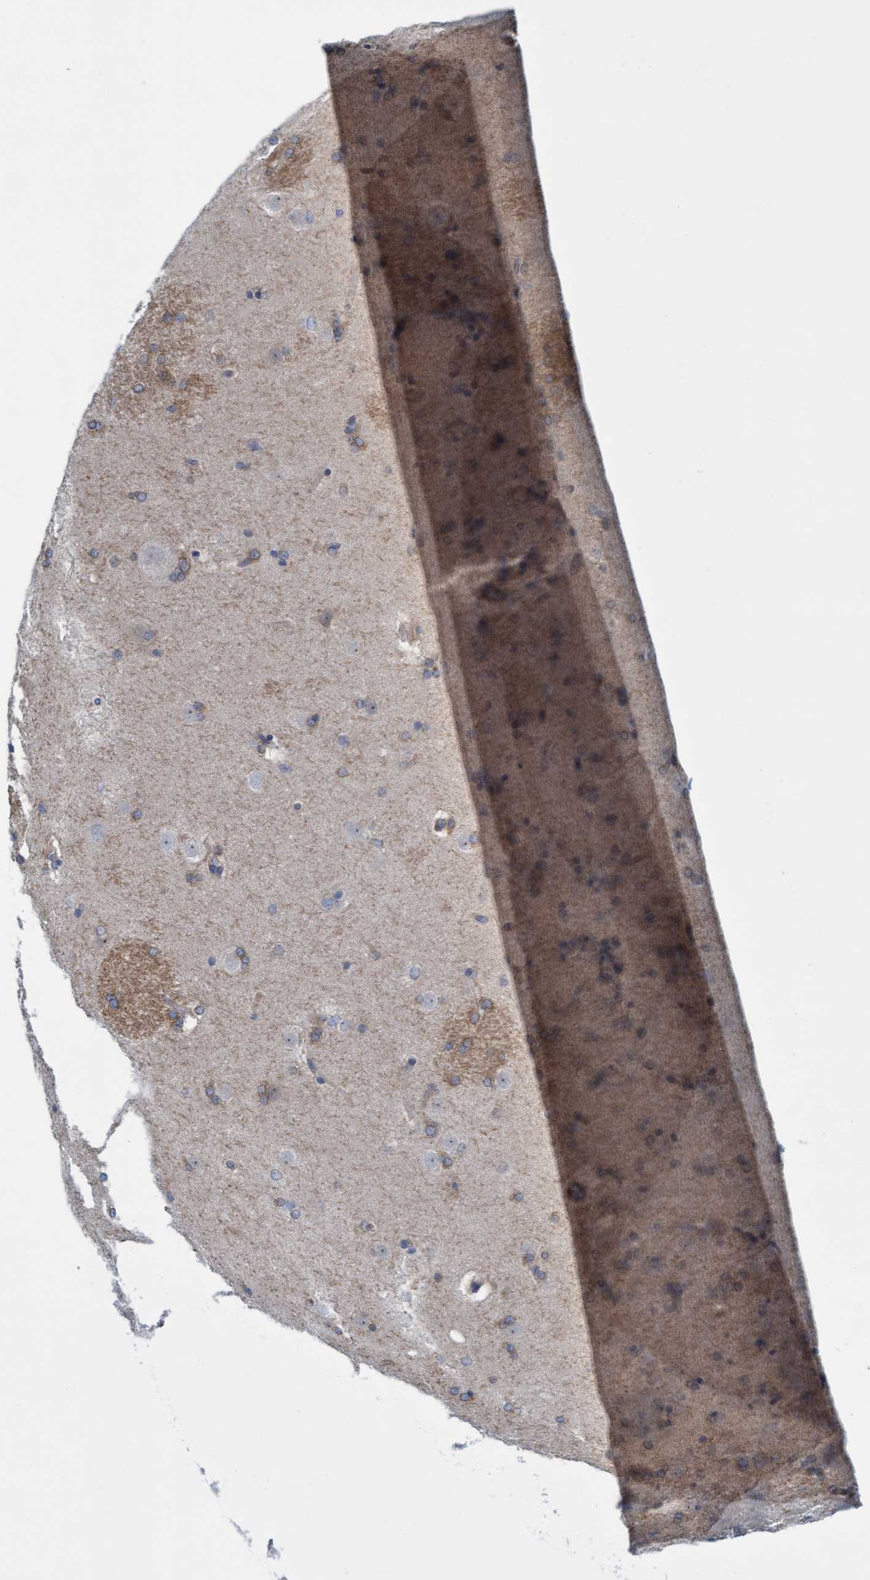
{"staining": {"intensity": "moderate", "quantity": "<25%", "location": "cytoplasmic/membranous"}, "tissue": "caudate", "cell_type": "Glial cells", "image_type": "normal", "snomed": [{"axis": "morphology", "description": "Normal tissue, NOS"}, {"axis": "topography", "description": "Lateral ventricle wall"}], "caption": "An immunohistochemistry micrograph of normal tissue is shown. Protein staining in brown shows moderate cytoplasmic/membranous positivity in caudate within glial cells.", "gene": "FNBP1", "patient": {"sex": "female", "age": 19}}